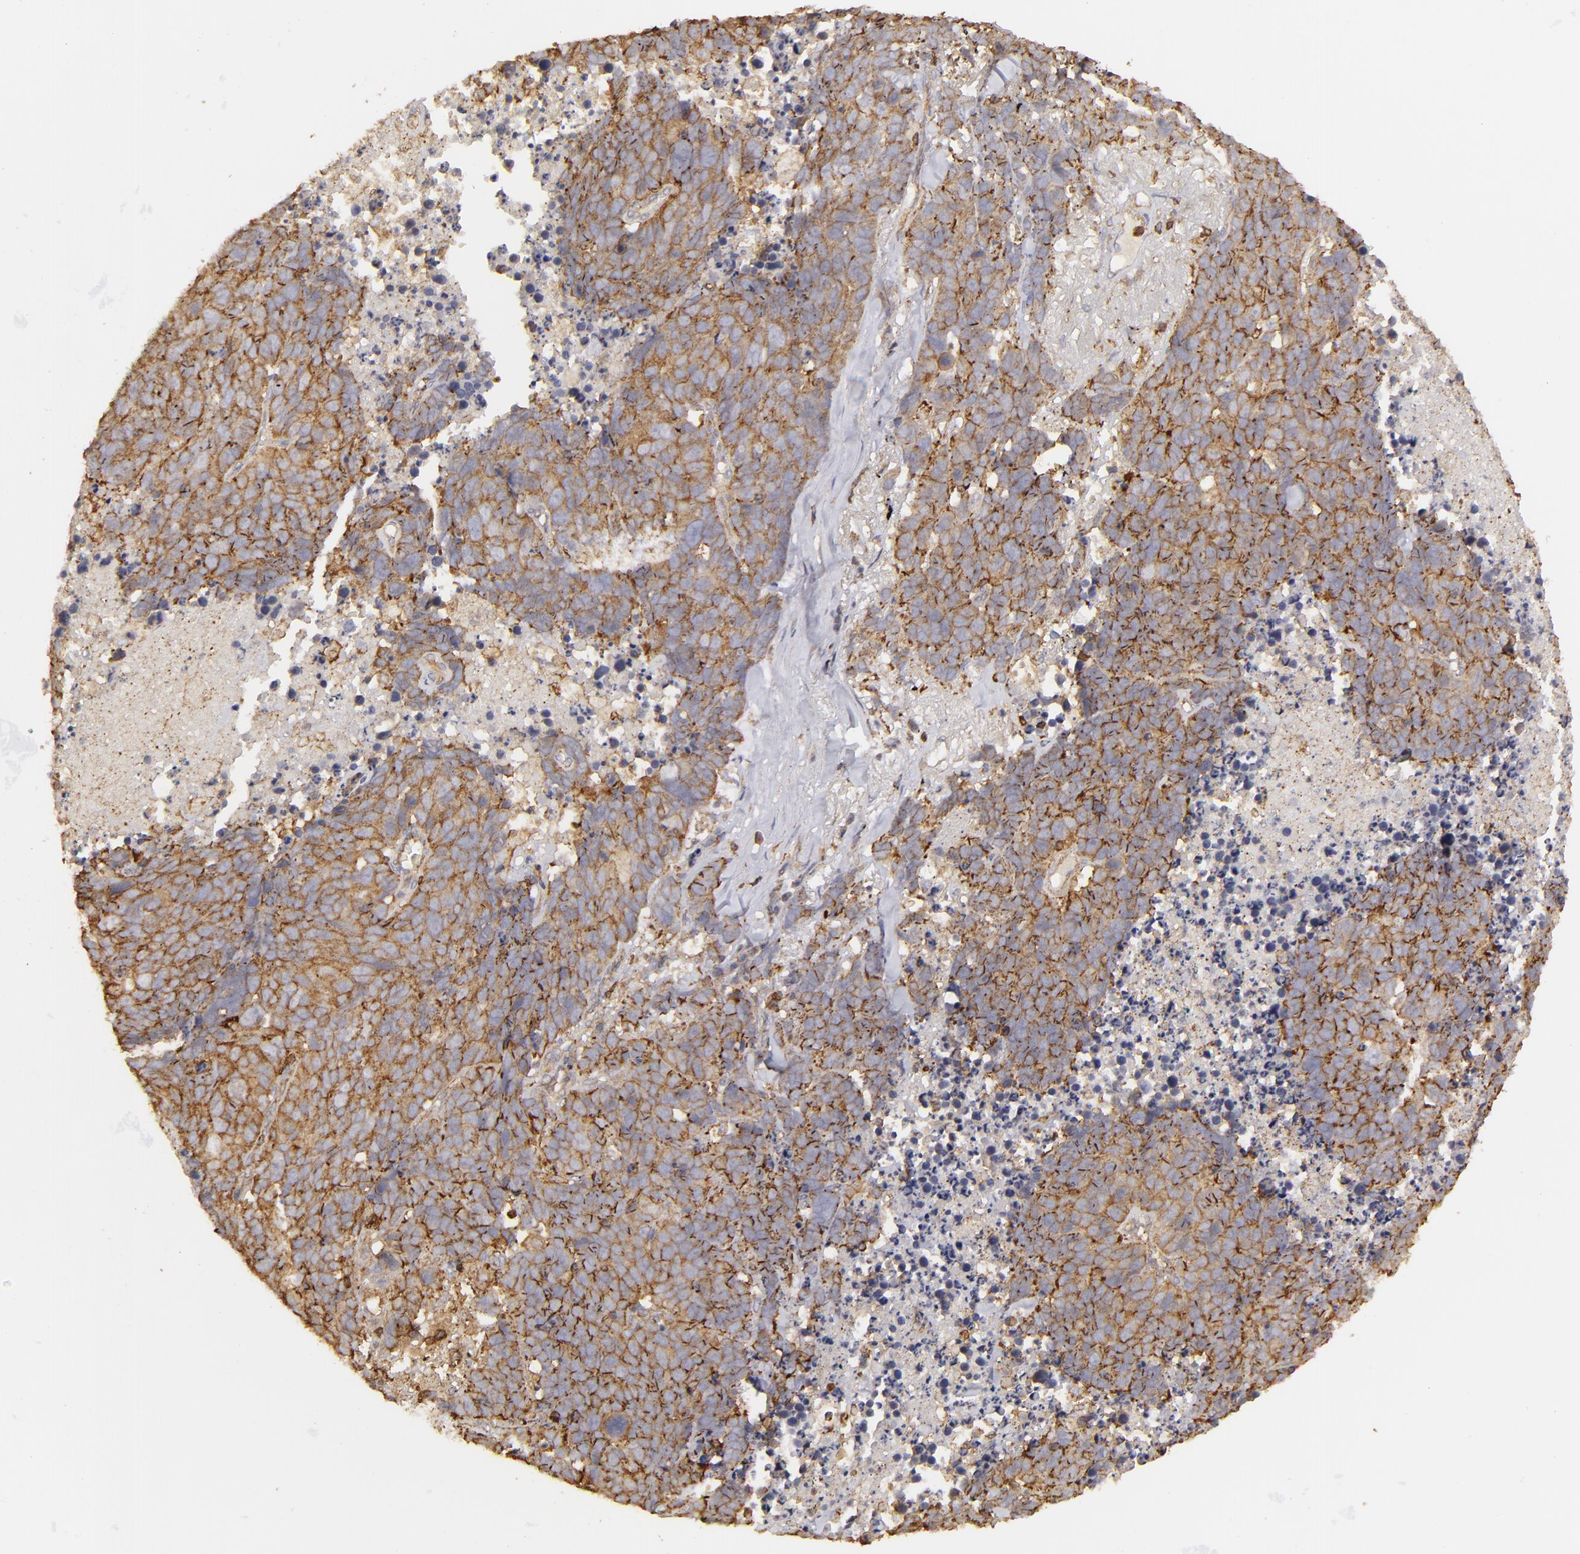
{"staining": {"intensity": "moderate", "quantity": ">75%", "location": "cytoplasmic/membranous"}, "tissue": "lung cancer", "cell_type": "Tumor cells", "image_type": "cancer", "snomed": [{"axis": "morphology", "description": "Carcinoid, malignant, NOS"}, {"axis": "topography", "description": "Lung"}], "caption": "Protein expression analysis of lung malignant carcinoid demonstrates moderate cytoplasmic/membranous expression in about >75% of tumor cells. (brown staining indicates protein expression, while blue staining denotes nuclei).", "gene": "ACTB", "patient": {"sex": "male", "age": 60}}